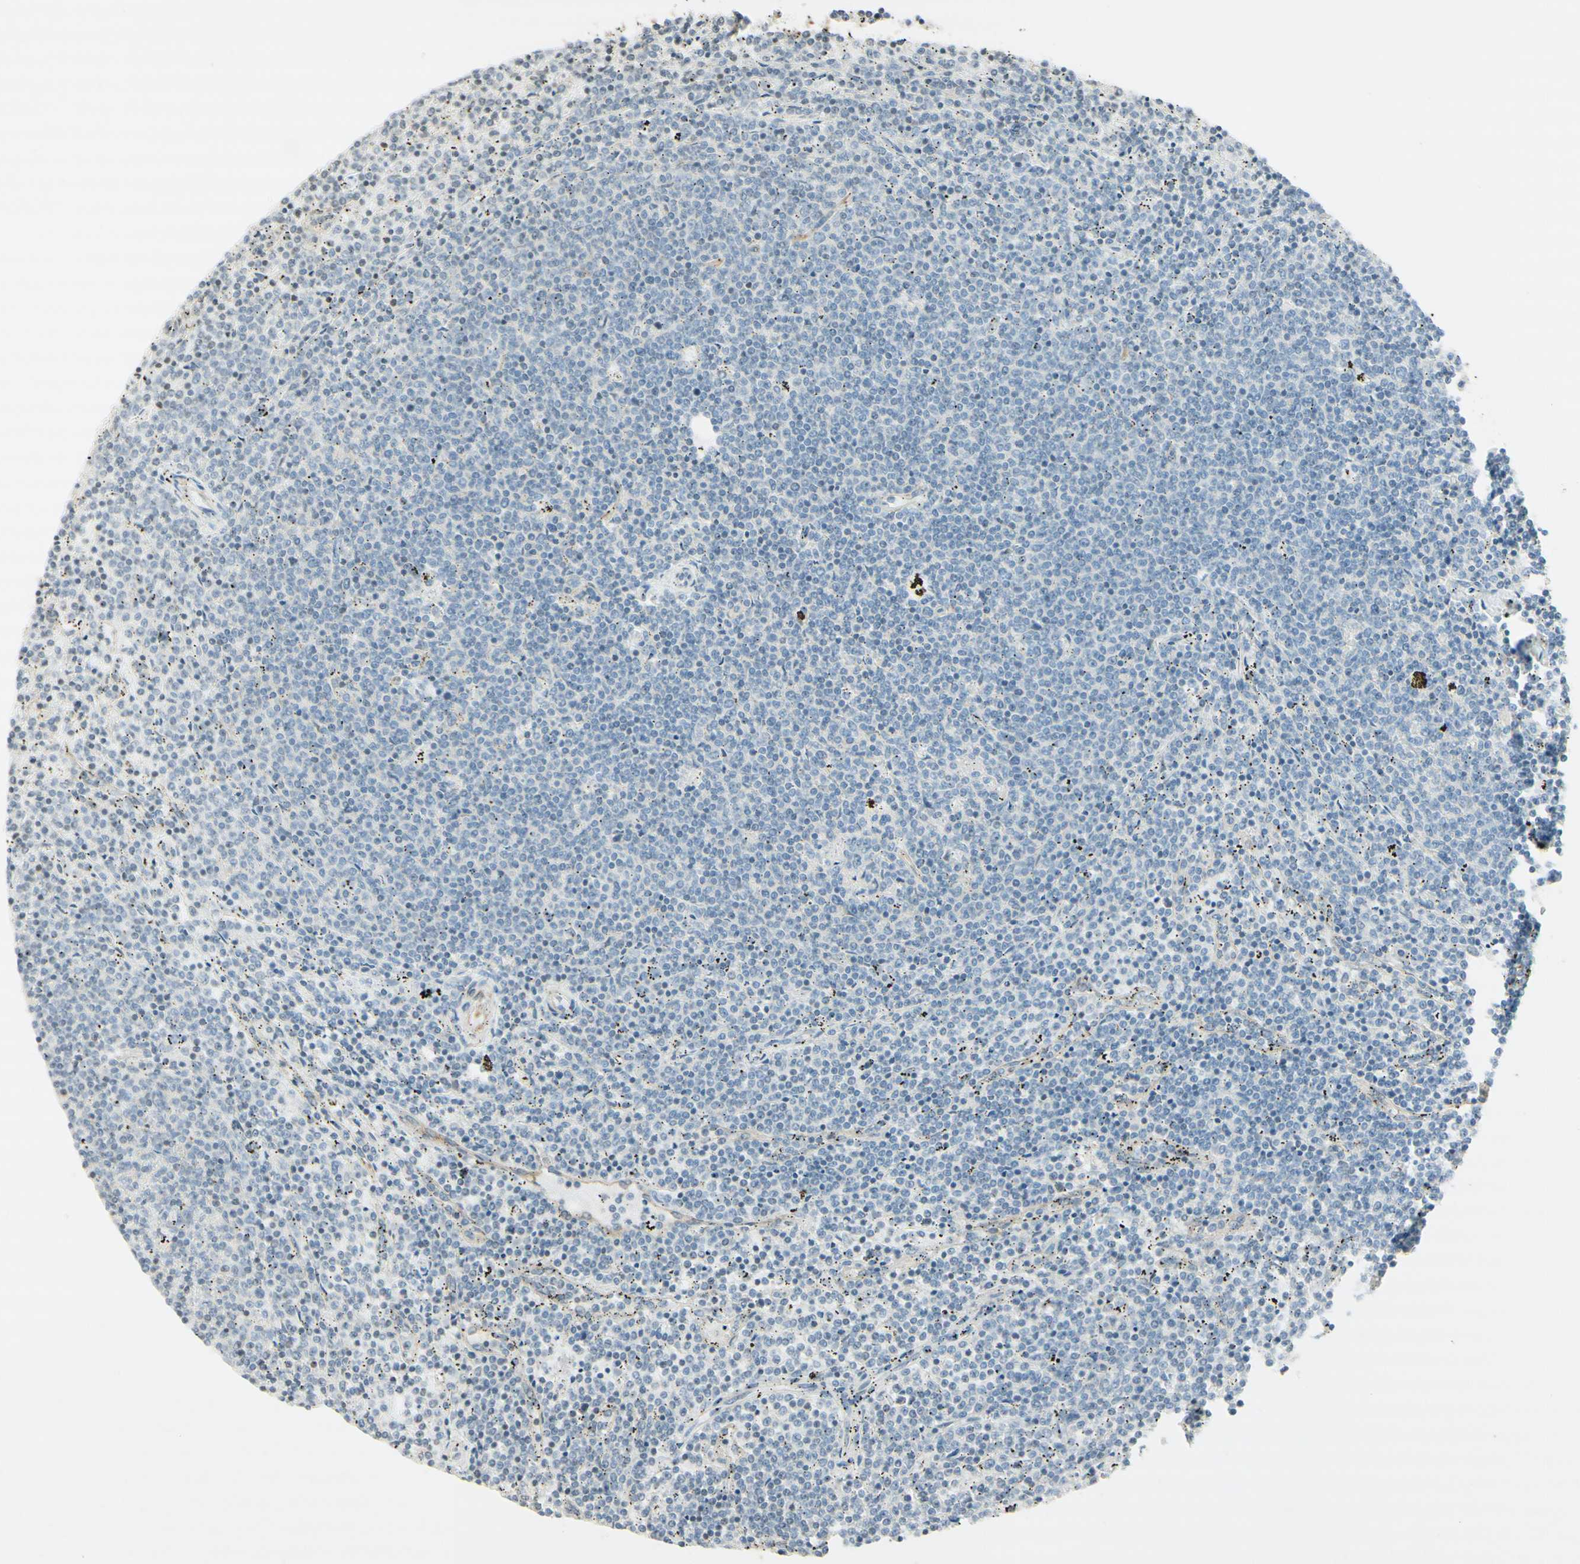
{"staining": {"intensity": "negative", "quantity": "none", "location": "none"}, "tissue": "lymphoma", "cell_type": "Tumor cells", "image_type": "cancer", "snomed": [{"axis": "morphology", "description": "Malignant lymphoma, non-Hodgkin's type, Low grade"}, {"axis": "topography", "description": "Spleen"}], "caption": "Human low-grade malignant lymphoma, non-Hodgkin's type stained for a protein using immunohistochemistry reveals no staining in tumor cells.", "gene": "MAP1B", "patient": {"sex": "female", "age": 50}}